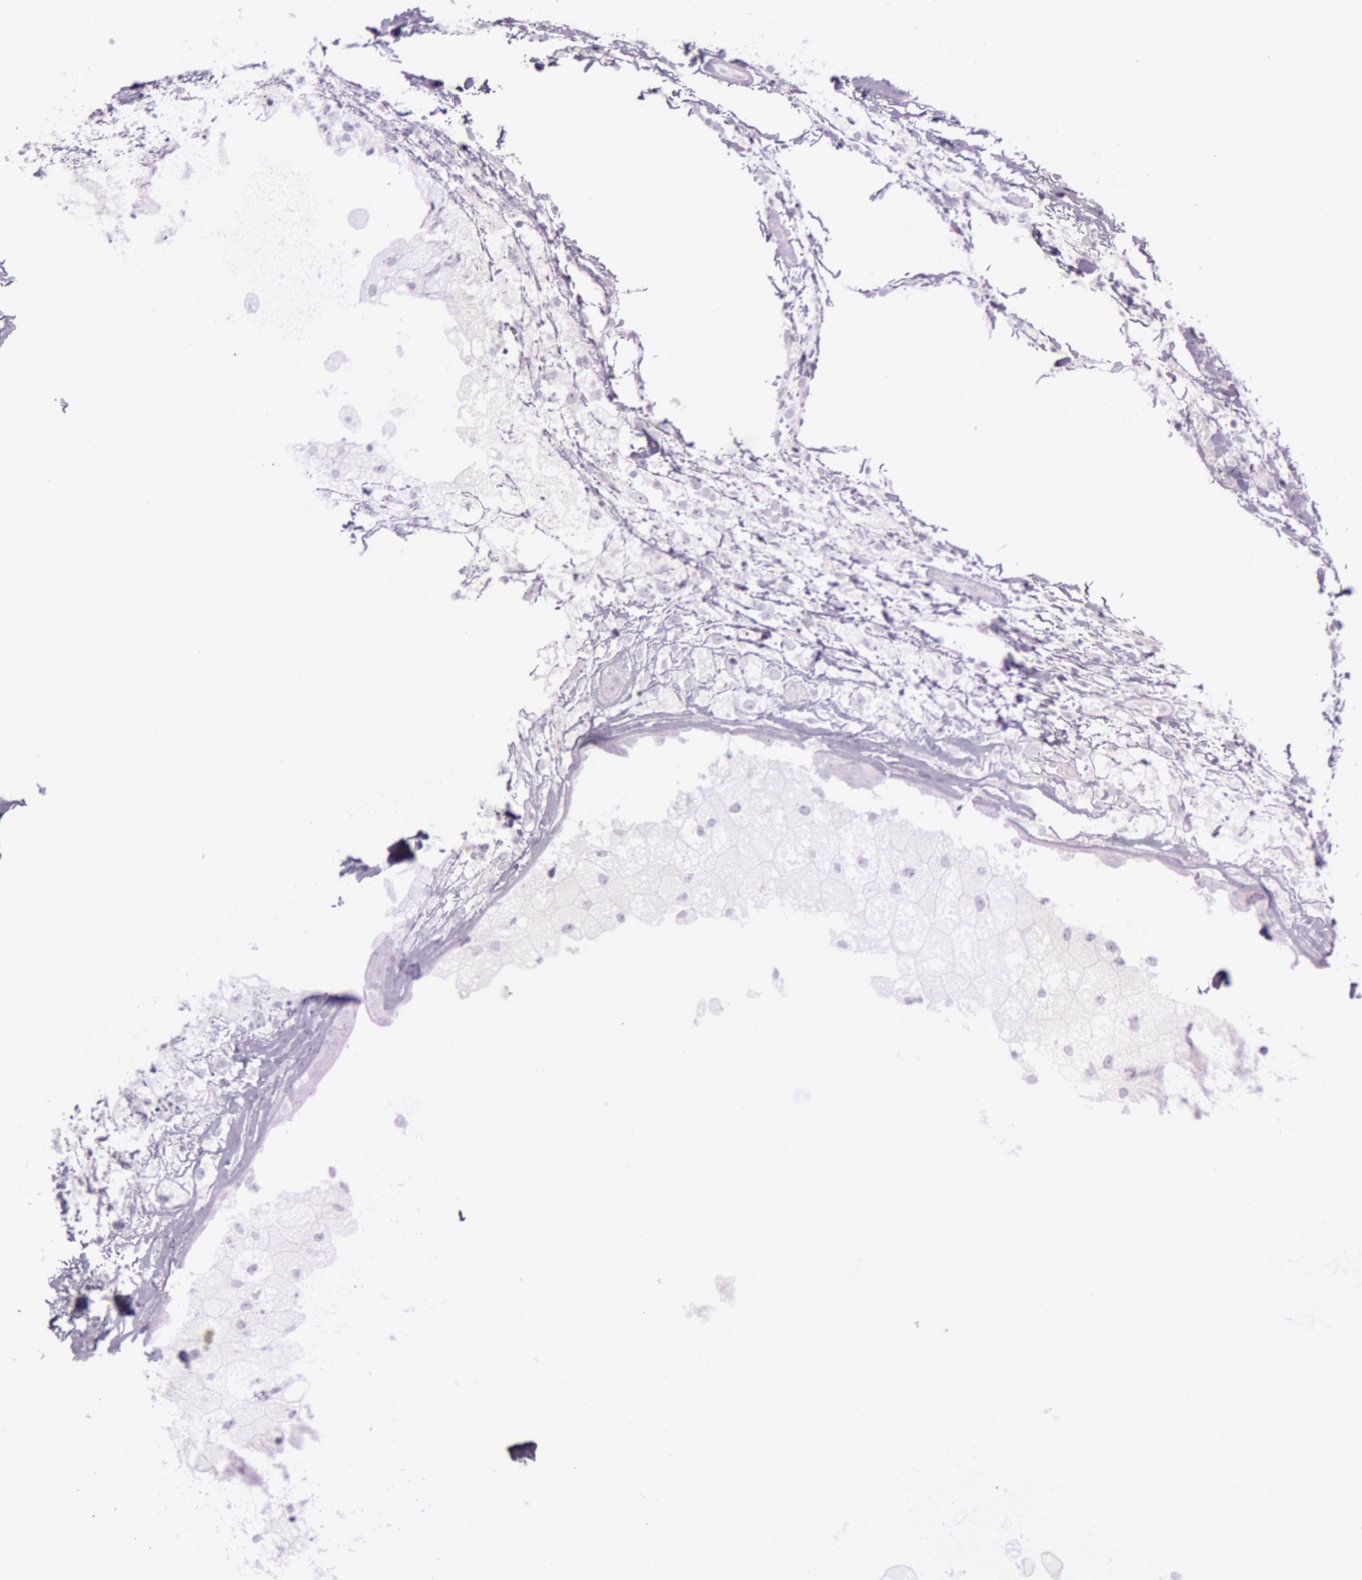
{"staining": {"intensity": "negative", "quantity": "none", "location": "none"}, "tissue": "breast cancer", "cell_type": "Tumor cells", "image_type": "cancer", "snomed": [{"axis": "morphology", "description": "Duct carcinoma"}, {"axis": "topography", "description": "Breast"}], "caption": "Immunohistochemical staining of human invasive ductal carcinoma (breast) reveals no significant staining in tumor cells. (DAB (3,3'-diaminobenzidine) immunohistochemistry (IHC) visualized using brightfield microscopy, high magnification).", "gene": "S100A7", "patient": {"sex": "female", "age": 54}}